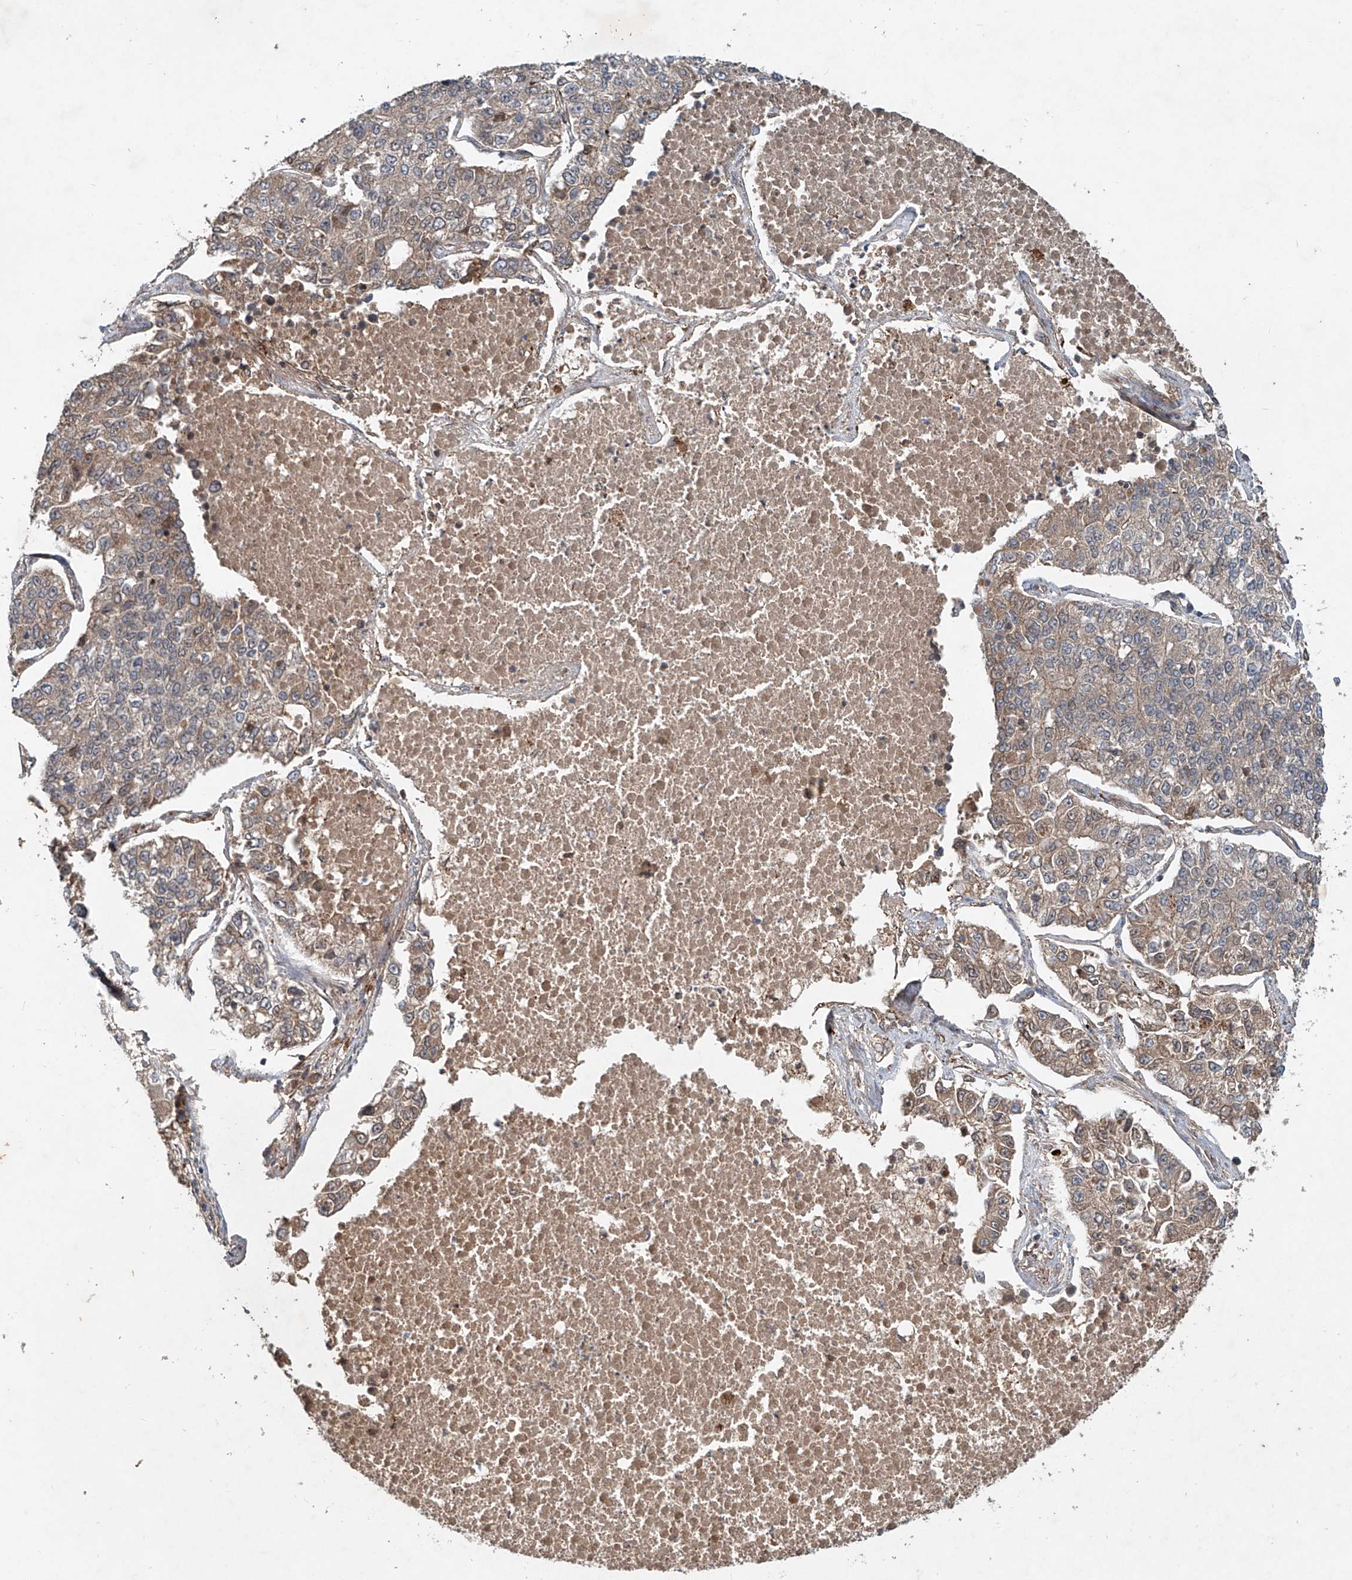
{"staining": {"intensity": "weak", "quantity": "25%-75%", "location": "cytoplasmic/membranous"}, "tissue": "lung cancer", "cell_type": "Tumor cells", "image_type": "cancer", "snomed": [{"axis": "morphology", "description": "Adenocarcinoma, NOS"}, {"axis": "topography", "description": "Lung"}], "caption": "Weak cytoplasmic/membranous expression is seen in about 25%-75% of tumor cells in lung adenocarcinoma.", "gene": "IER5", "patient": {"sex": "male", "age": 49}}